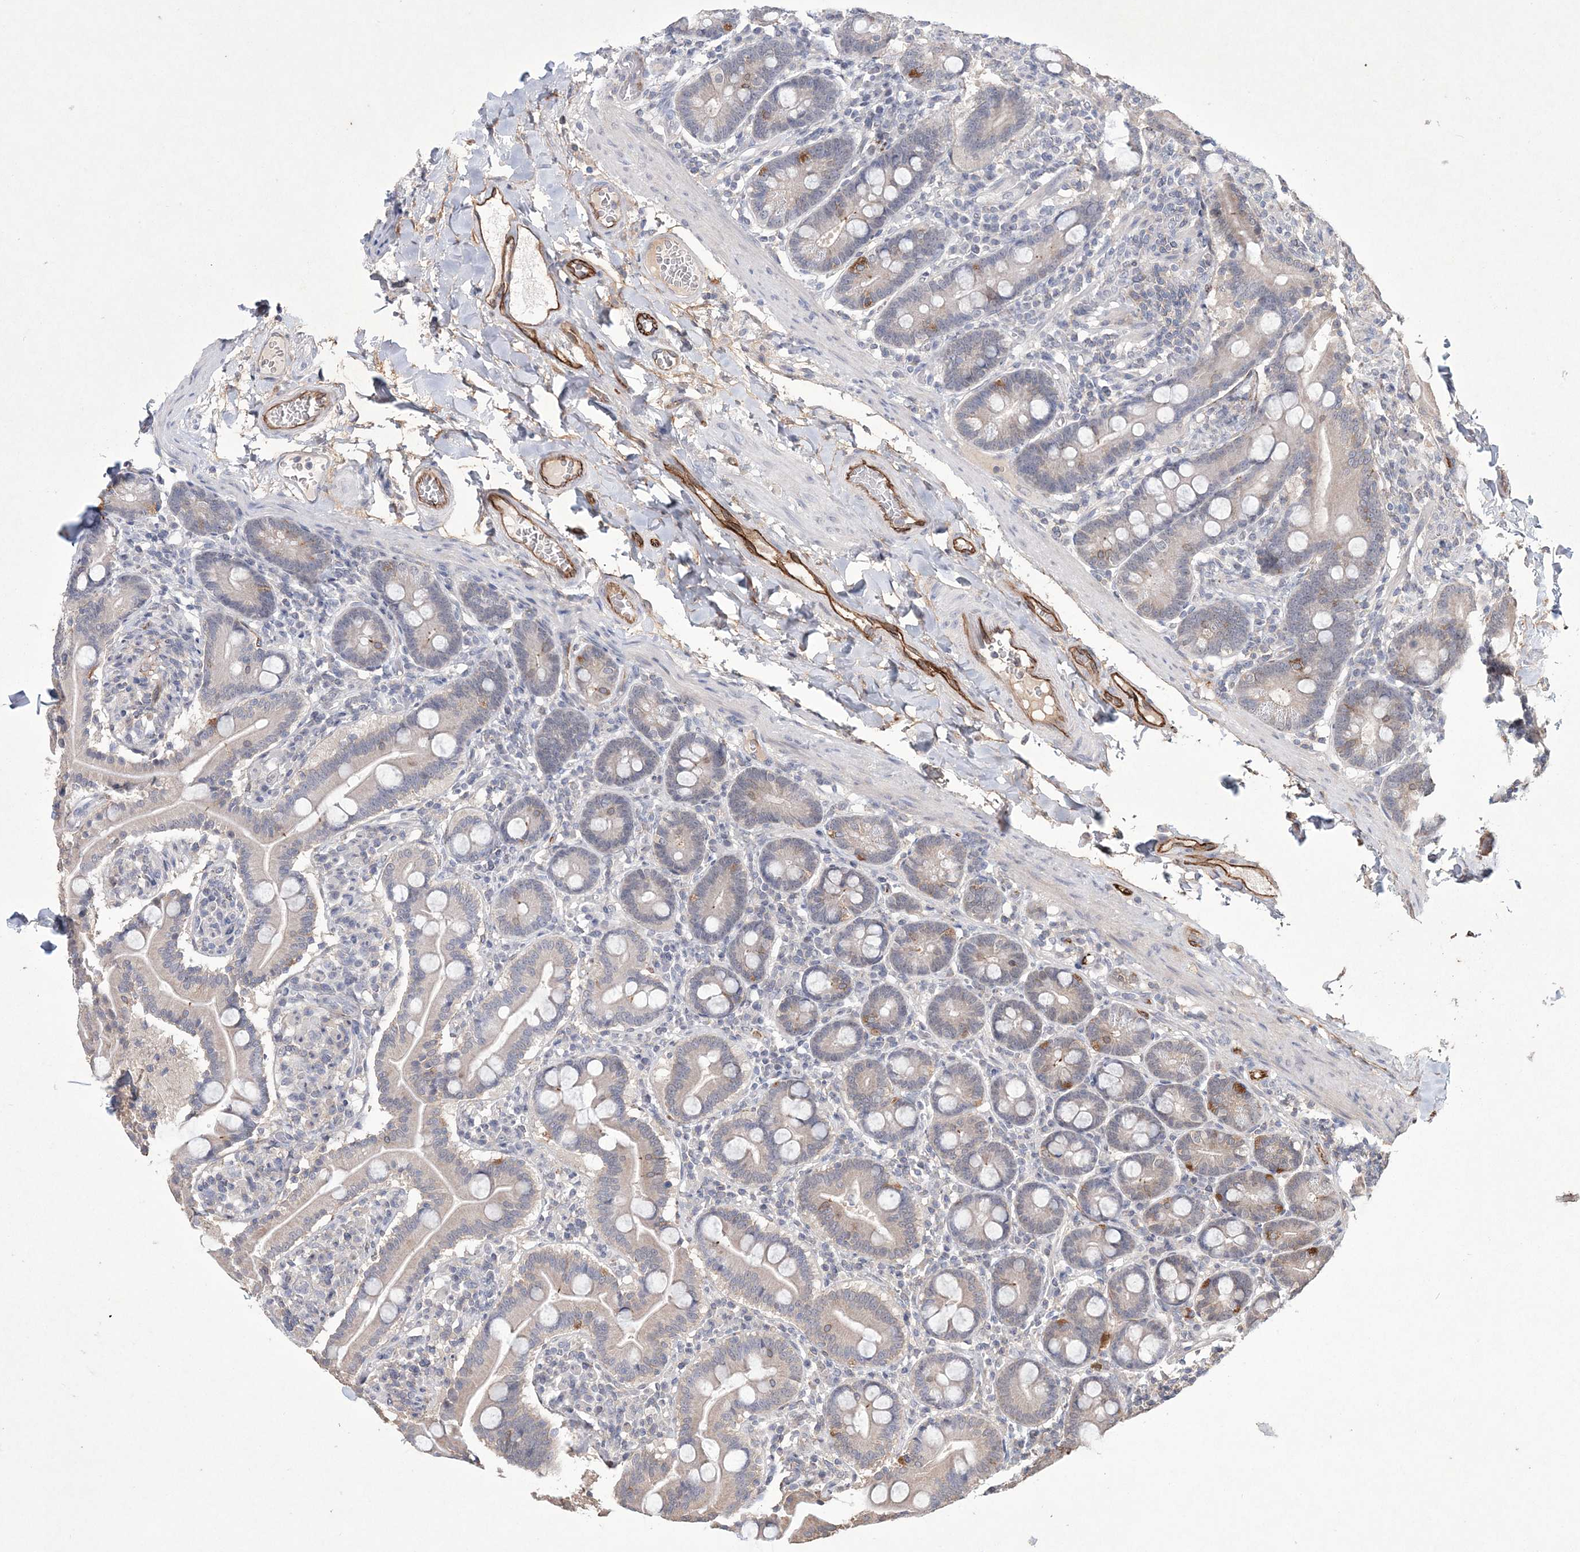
{"staining": {"intensity": "weak", "quantity": "<25%", "location": "cytoplasmic/membranous"}, "tissue": "duodenum", "cell_type": "Glandular cells", "image_type": "normal", "snomed": [{"axis": "morphology", "description": "Normal tissue, NOS"}, {"axis": "topography", "description": "Duodenum"}], "caption": "Glandular cells are negative for protein expression in normal human duodenum. (DAB immunohistochemistry visualized using brightfield microscopy, high magnification).", "gene": "DPCD", "patient": {"sex": "male", "age": 54}}